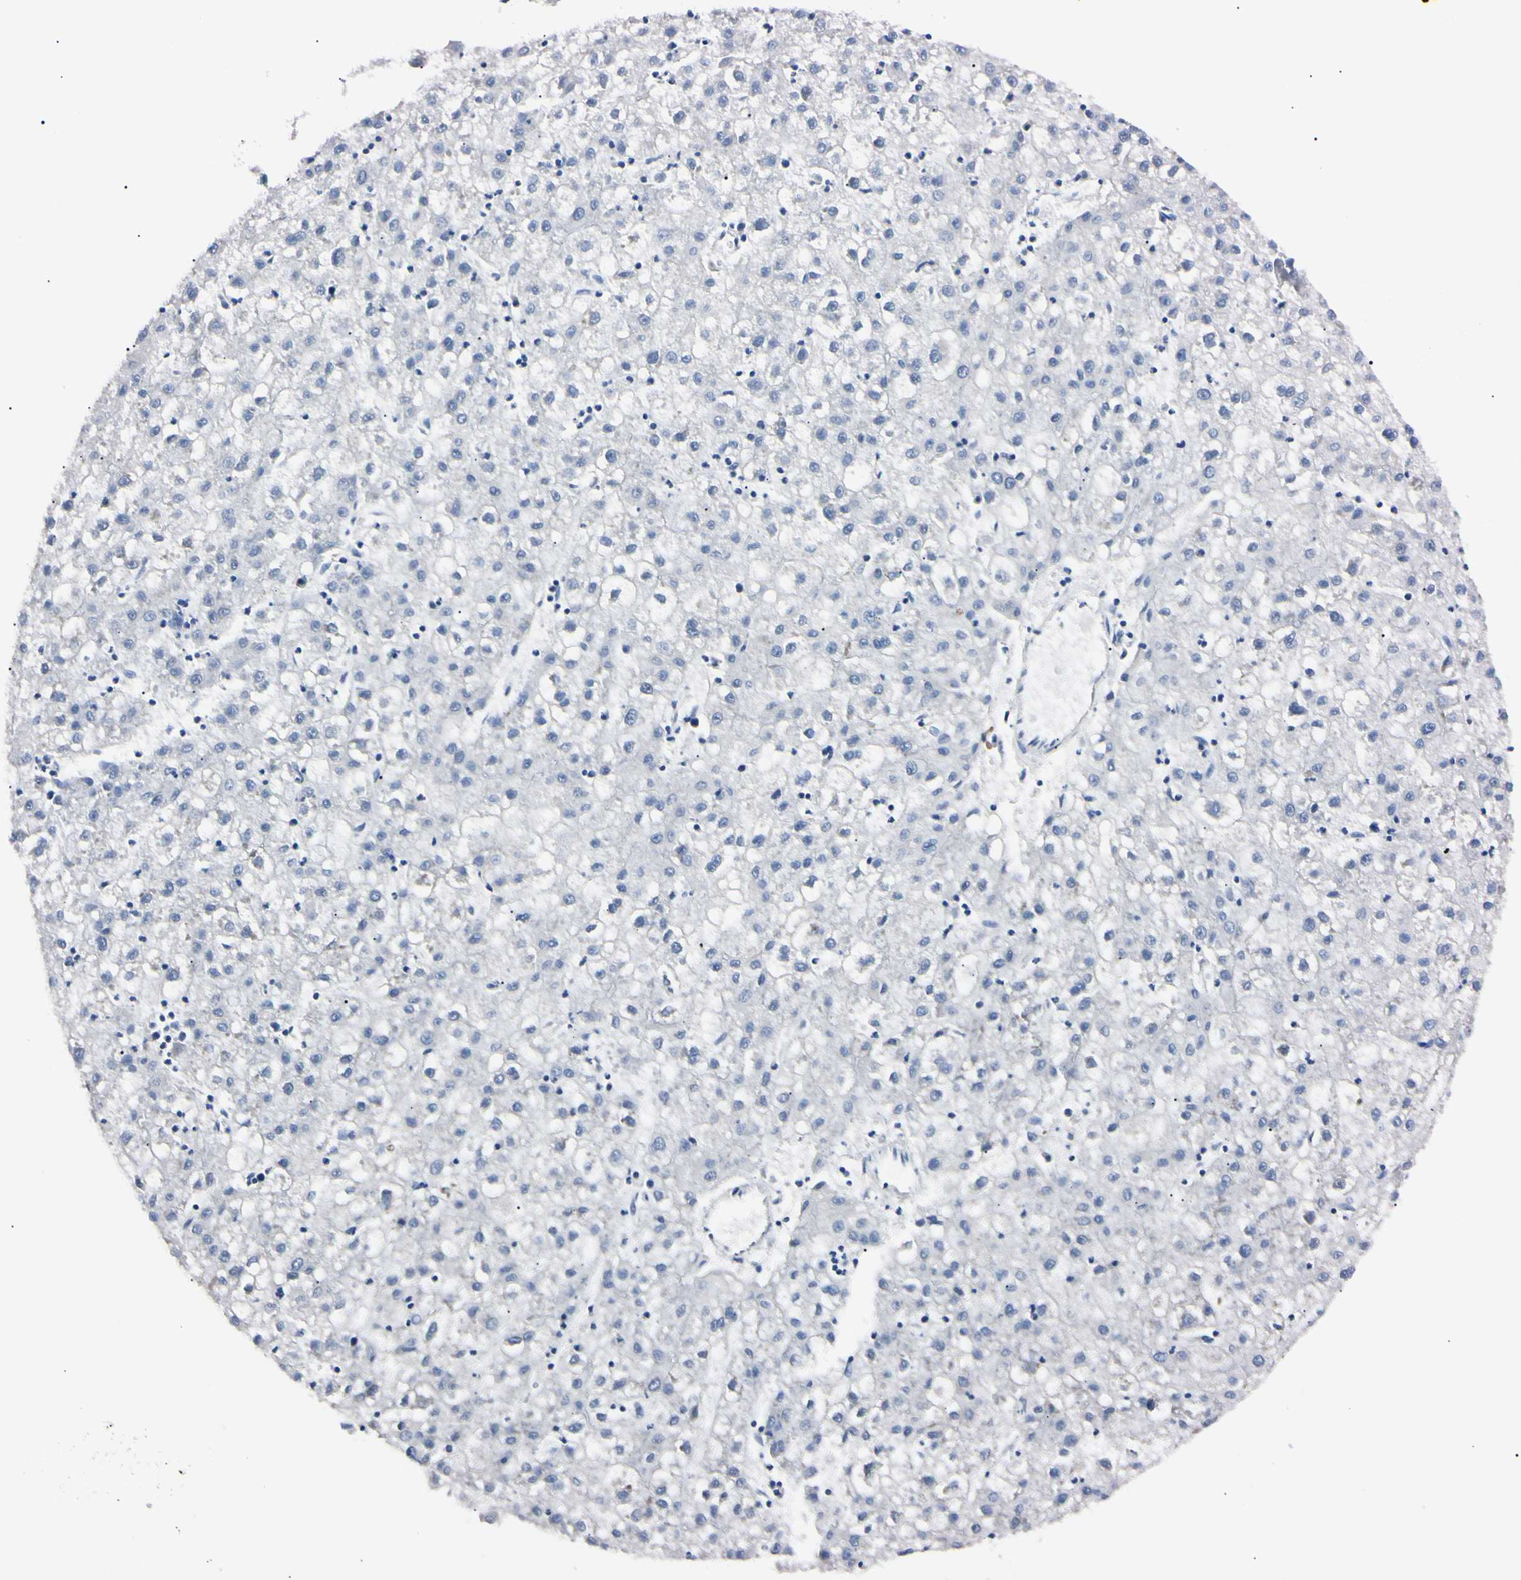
{"staining": {"intensity": "negative", "quantity": "none", "location": "none"}, "tissue": "liver cancer", "cell_type": "Tumor cells", "image_type": "cancer", "snomed": [{"axis": "morphology", "description": "Carcinoma, Hepatocellular, NOS"}, {"axis": "topography", "description": "Liver"}], "caption": "High power microscopy image of an immunohistochemistry (IHC) micrograph of liver hepatocellular carcinoma, revealing no significant positivity in tumor cells.", "gene": "C1orf174", "patient": {"sex": "male", "age": 72}}